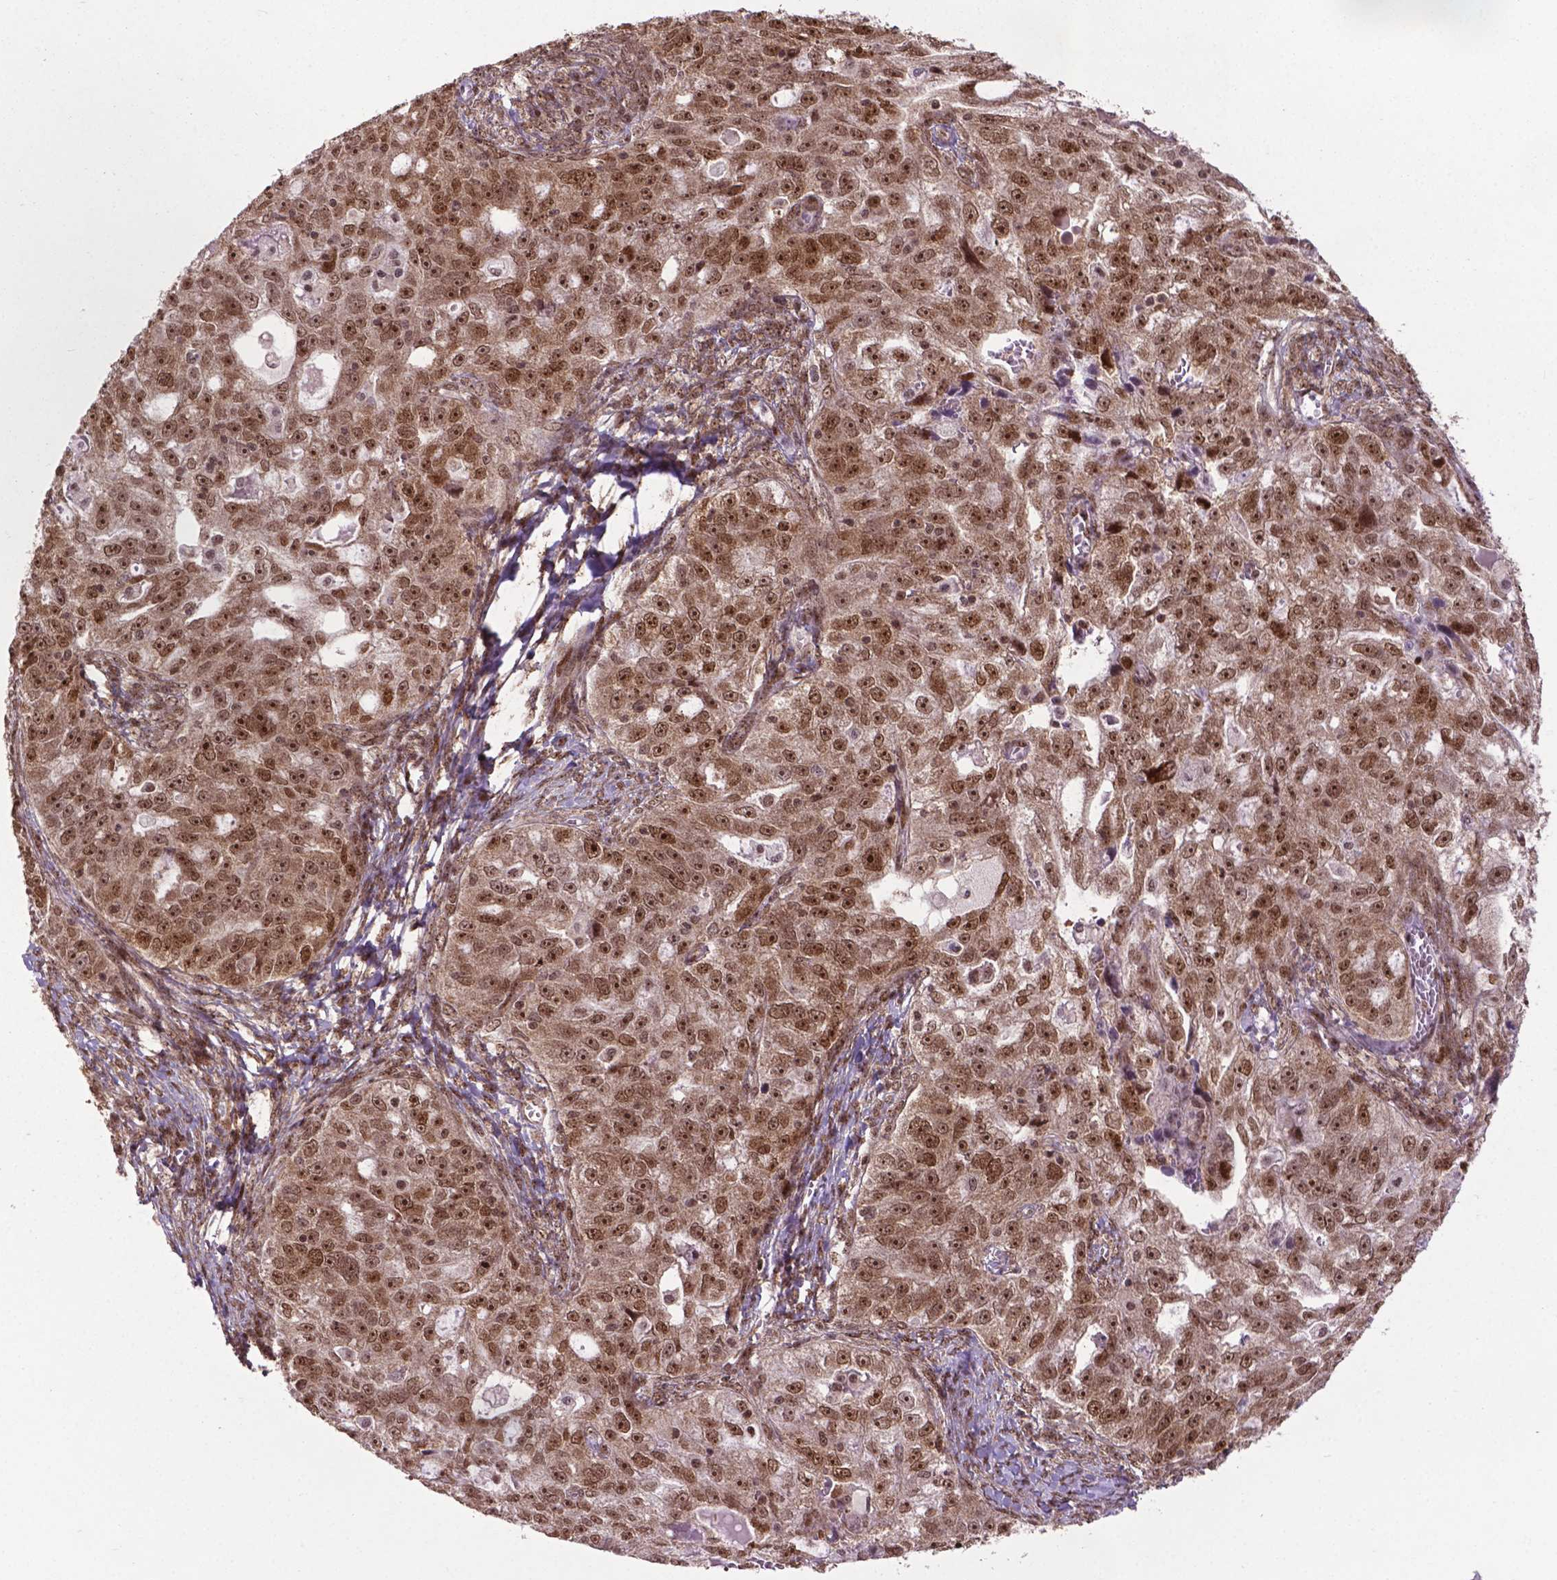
{"staining": {"intensity": "moderate", "quantity": ">75%", "location": "cytoplasmic/membranous,nuclear"}, "tissue": "ovarian cancer", "cell_type": "Tumor cells", "image_type": "cancer", "snomed": [{"axis": "morphology", "description": "Cystadenocarcinoma, serous, NOS"}, {"axis": "topography", "description": "Ovary"}], "caption": "Immunohistochemistry of human ovarian cancer displays medium levels of moderate cytoplasmic/membranous and nuclear positivity in about >75% of tumor cells.", "gene": "CSNK2A1", "patient": {"sex": "female", "age": 51}}